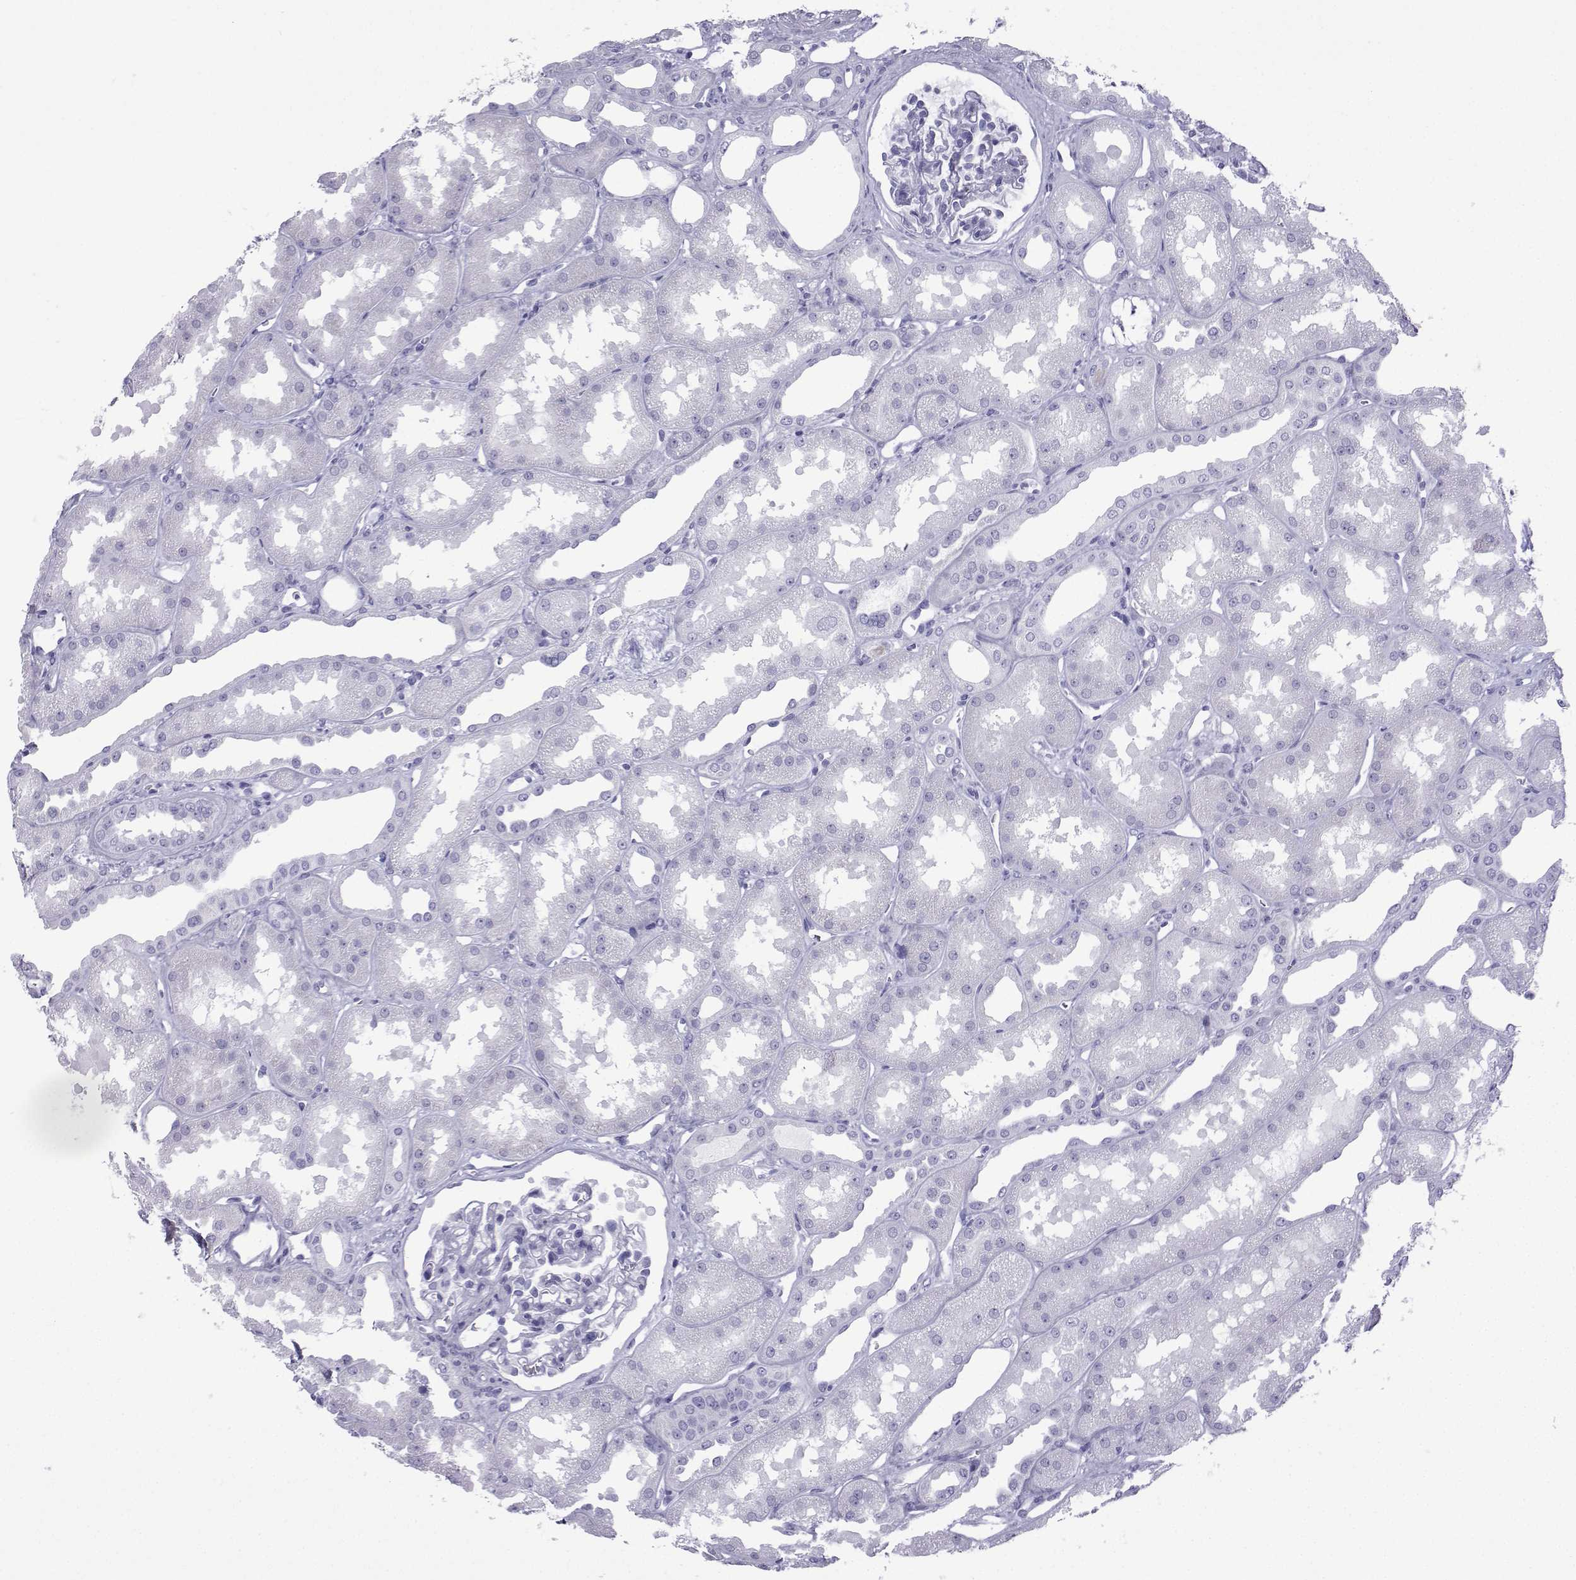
{"staining": {"intensity": "negative", "quantity": "none", "location": "none"}, "tissue": "kidney", "cell_type": "Cells in glomeruli", "image_type": "normal", "snomed": [{"axis": "morphology", "description": "Normal tissue, NOS"}, {"axis": "topography", "description": "Kidney"}], "caption": "DAB (3,3'-diaminobenzidine) immunohistochemical staining of benign kidney displays no significant staining in cells in glomeruli. (DAB (3,3'-diaminobenzidine) immunohistochemistry (IHC) with hematoxylin counter stain).", "gene": "TRIM46", "patient": {"sex": "male", "age": 61}}